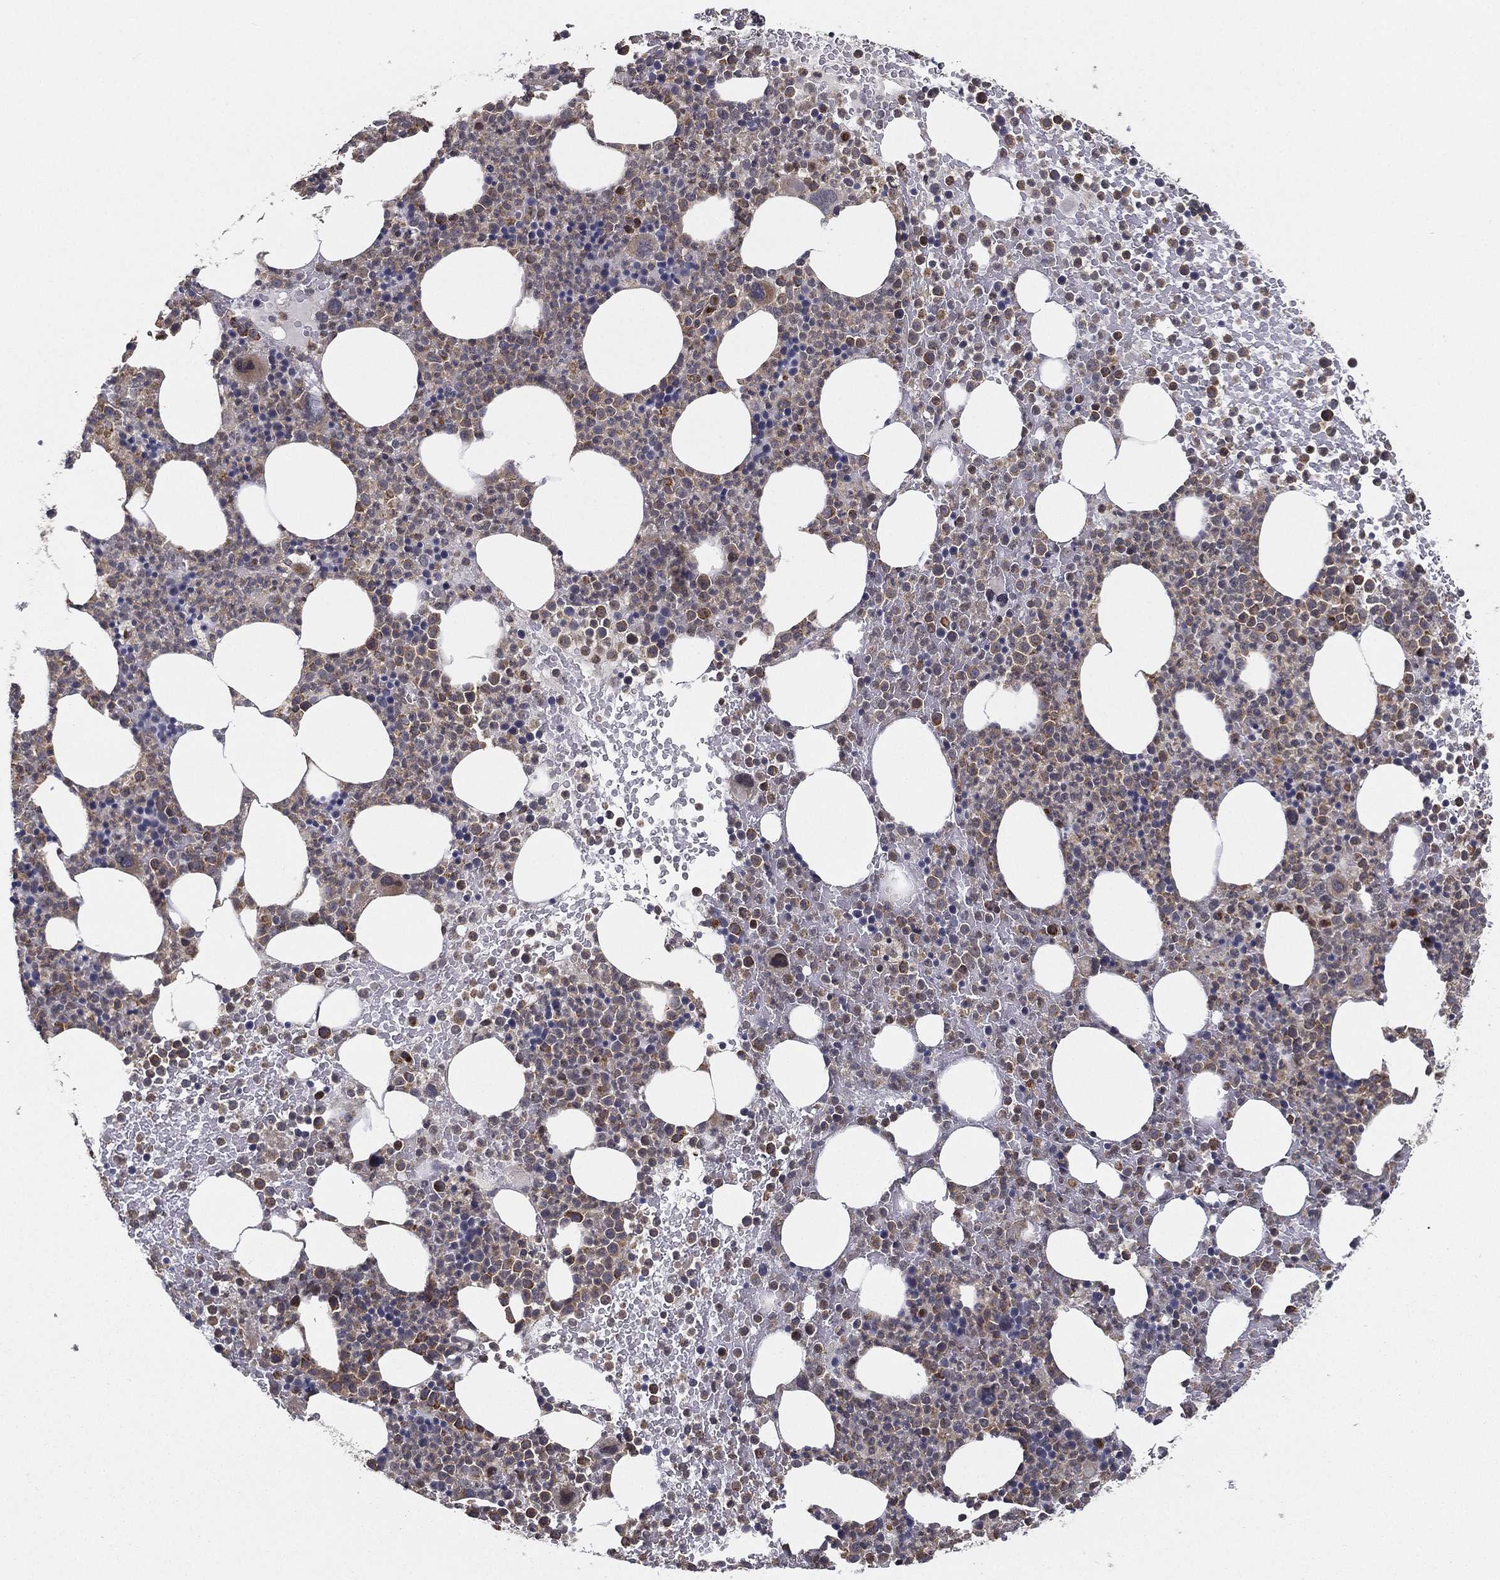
{"staining": {"intensity": "moderate", "quantity": "<25%", "location": "cytoplasmic/membranous,nuclear"}, "tissue": "bone marrow", "cell_type": "Hematopoietic cells", "image_type": "normal", "snomed": [{"axis": "morphology", "description": "Normal tissue, NOS"}, {"axis": "topography", "description": "Bone marrow"}], "caption": "Immunohistochemistry (DAB (3,3'-diaminobenzidine)) staining of unremarkable bone marrow demonstrates moderate cytoplasmic/membranous,nuclear protein expression in approximately <25% of hematopoietic cells. (Stains: DAB (3,3'-diaminobenzidine) in brown, nuclei in blue, Microscopy: brightfield microscopy at high magnification).", "gene": "UACA", "patient": {"sex": "male", "age": 83}}